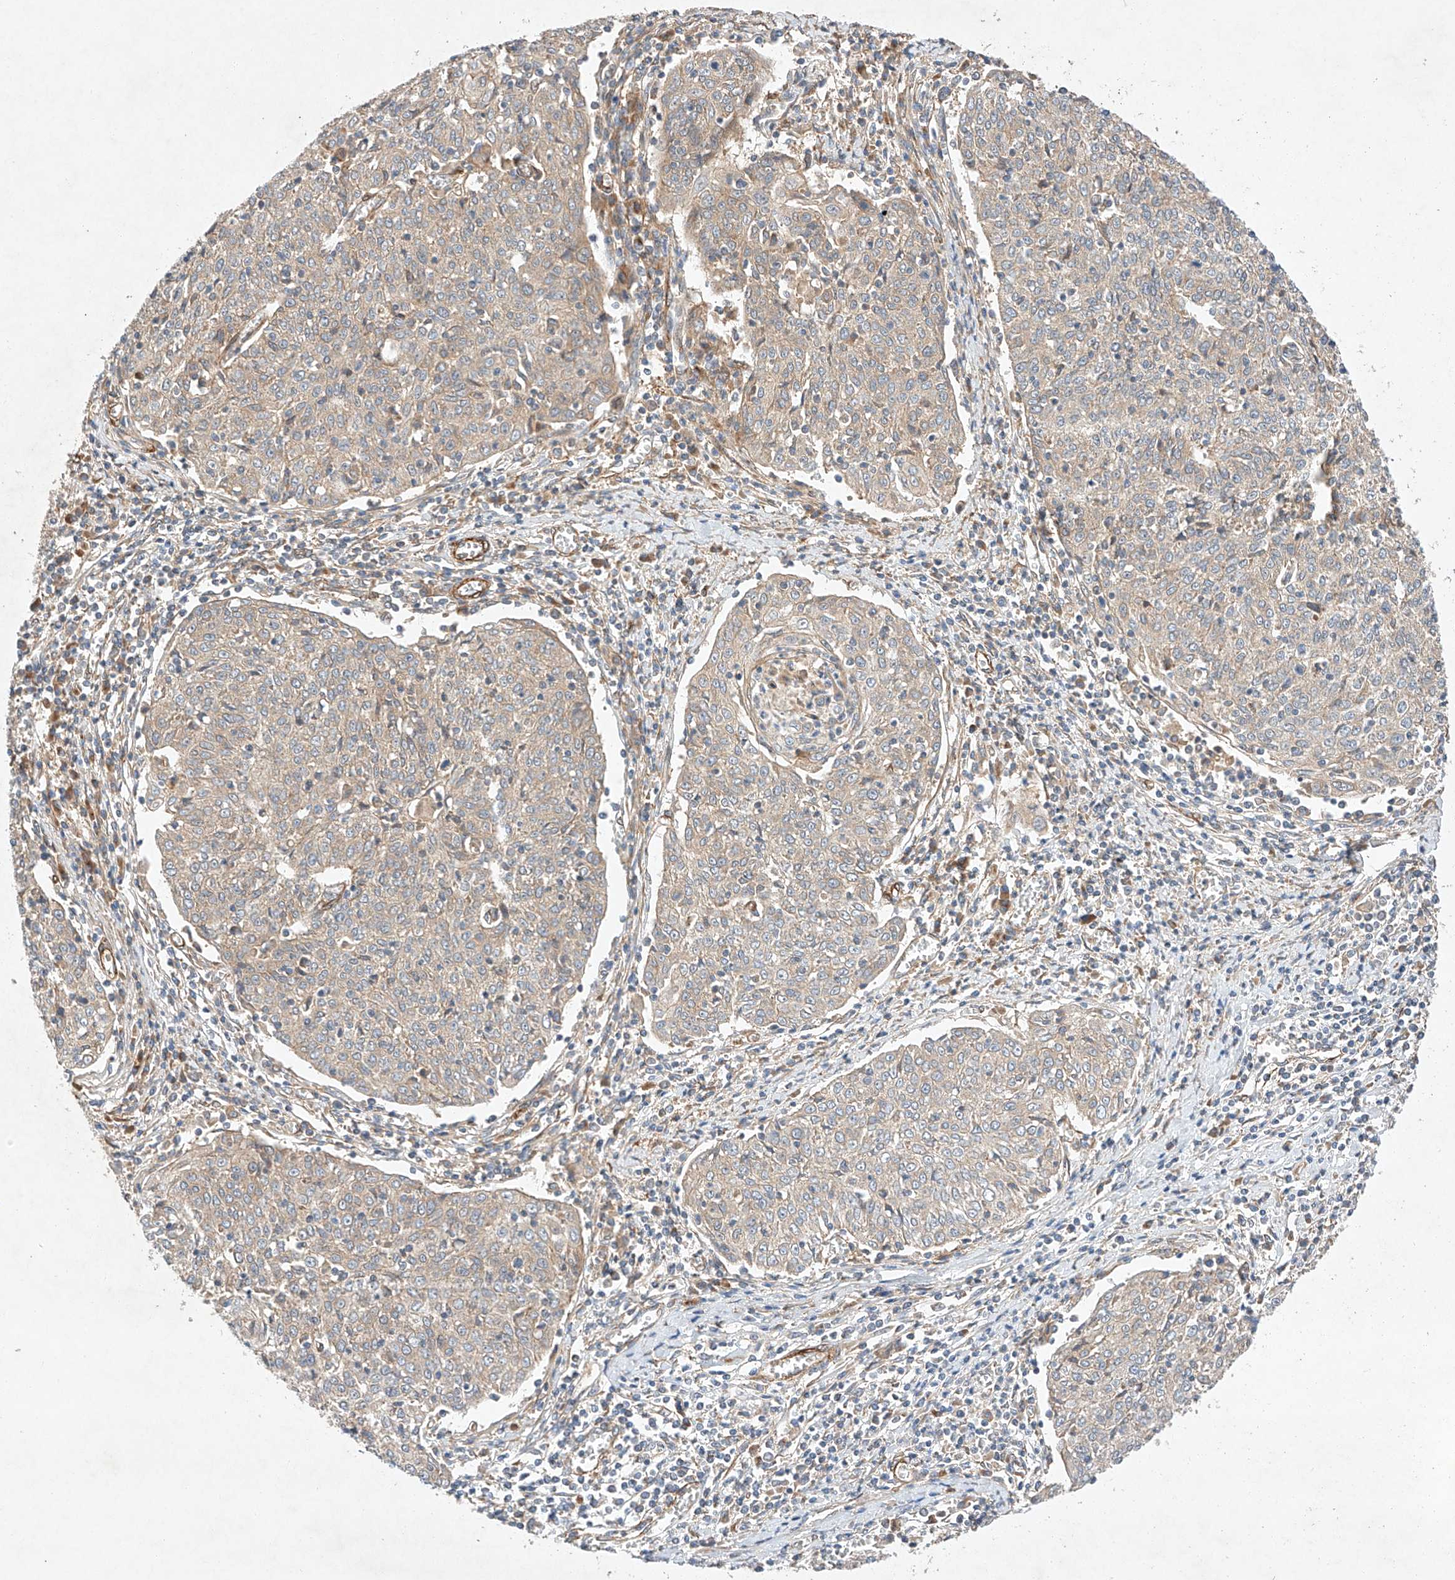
{"staining": {"intensity": "weak", "quantity": "25%-75%", "location": "cytoplasmic/membranous"}, "tissue": "cervical cancer", "cell_type": "Tumor cells", "image_type": "cancer", "snomed": [{"axis": "morphology", "description": "Squamous cell carcinoma, NOS"}, {"axis": "topography", "description": "Cervix"}], "caption": "Squamous cell carcinoma (cervical) was stained to show a protein in brown. There is low levels of weak cytoplasmic/membranous positivity in about 25%-75% of tumor cells.", "gene": "RAB23", "patient": {"sex": "female", "age": 48}}